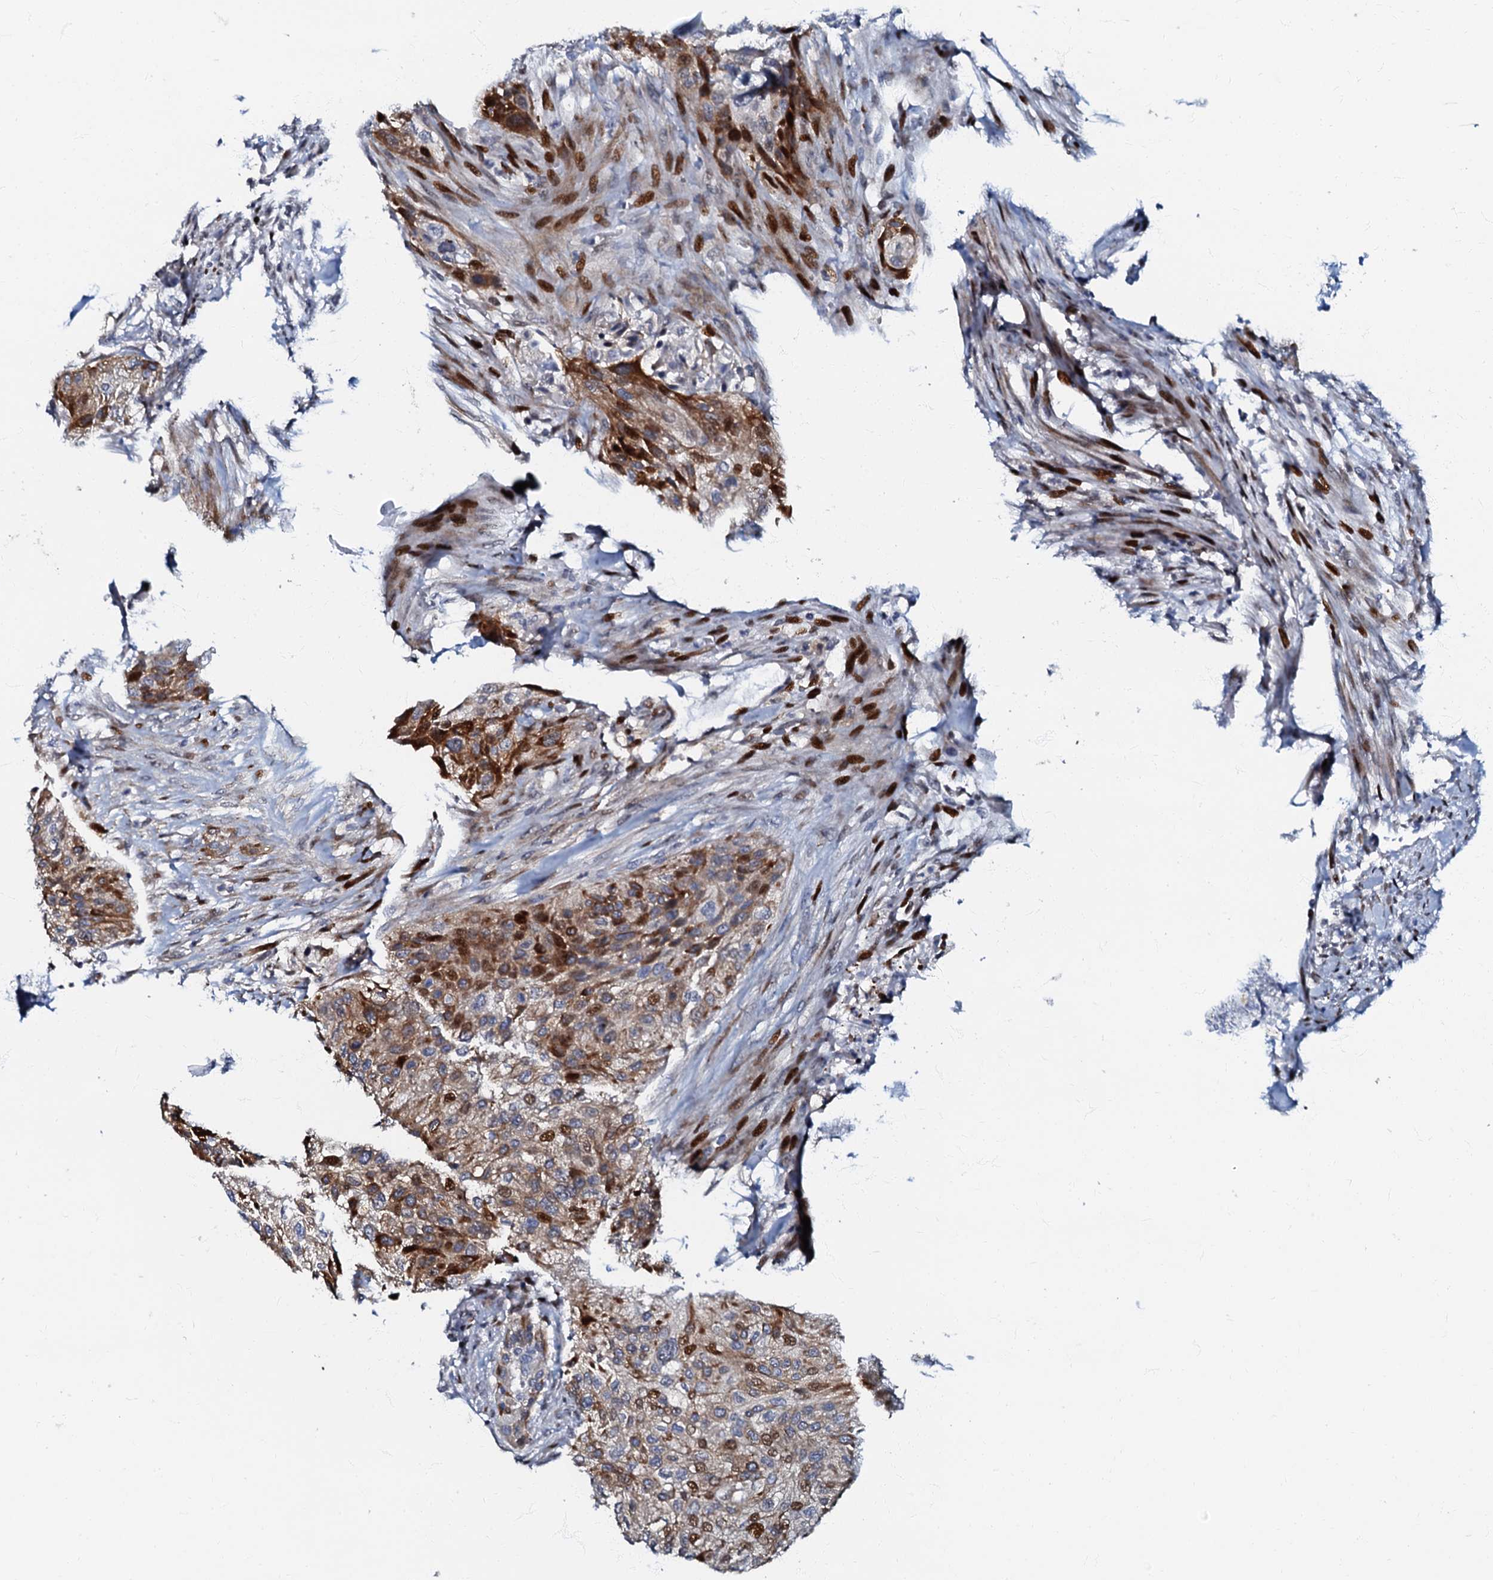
{"staining": {"intensity": "moderate", "quantity": ">75%", "location": "cytoplasmic/membranous,nuclear"}, "tissue": "urothelial cancer", "cell_type": "Tumor cells", "image_type": "cancer", "snomed": [{"axis": "morphology", "description": "Urothelial carcinoma, High grade"}, {"axis": "topography", "description": "Urinary bladder"}], "caption": "Urothelial cancer was stained to show a protein in brown. There is medium levels of moderate cytoplasmic/membranous and nuclear staining in approximately >75% of tumor cells. Nuclei are stained in blue.", "gene": "MFSD5", "patient": {"sex": "male", "age": 35}}